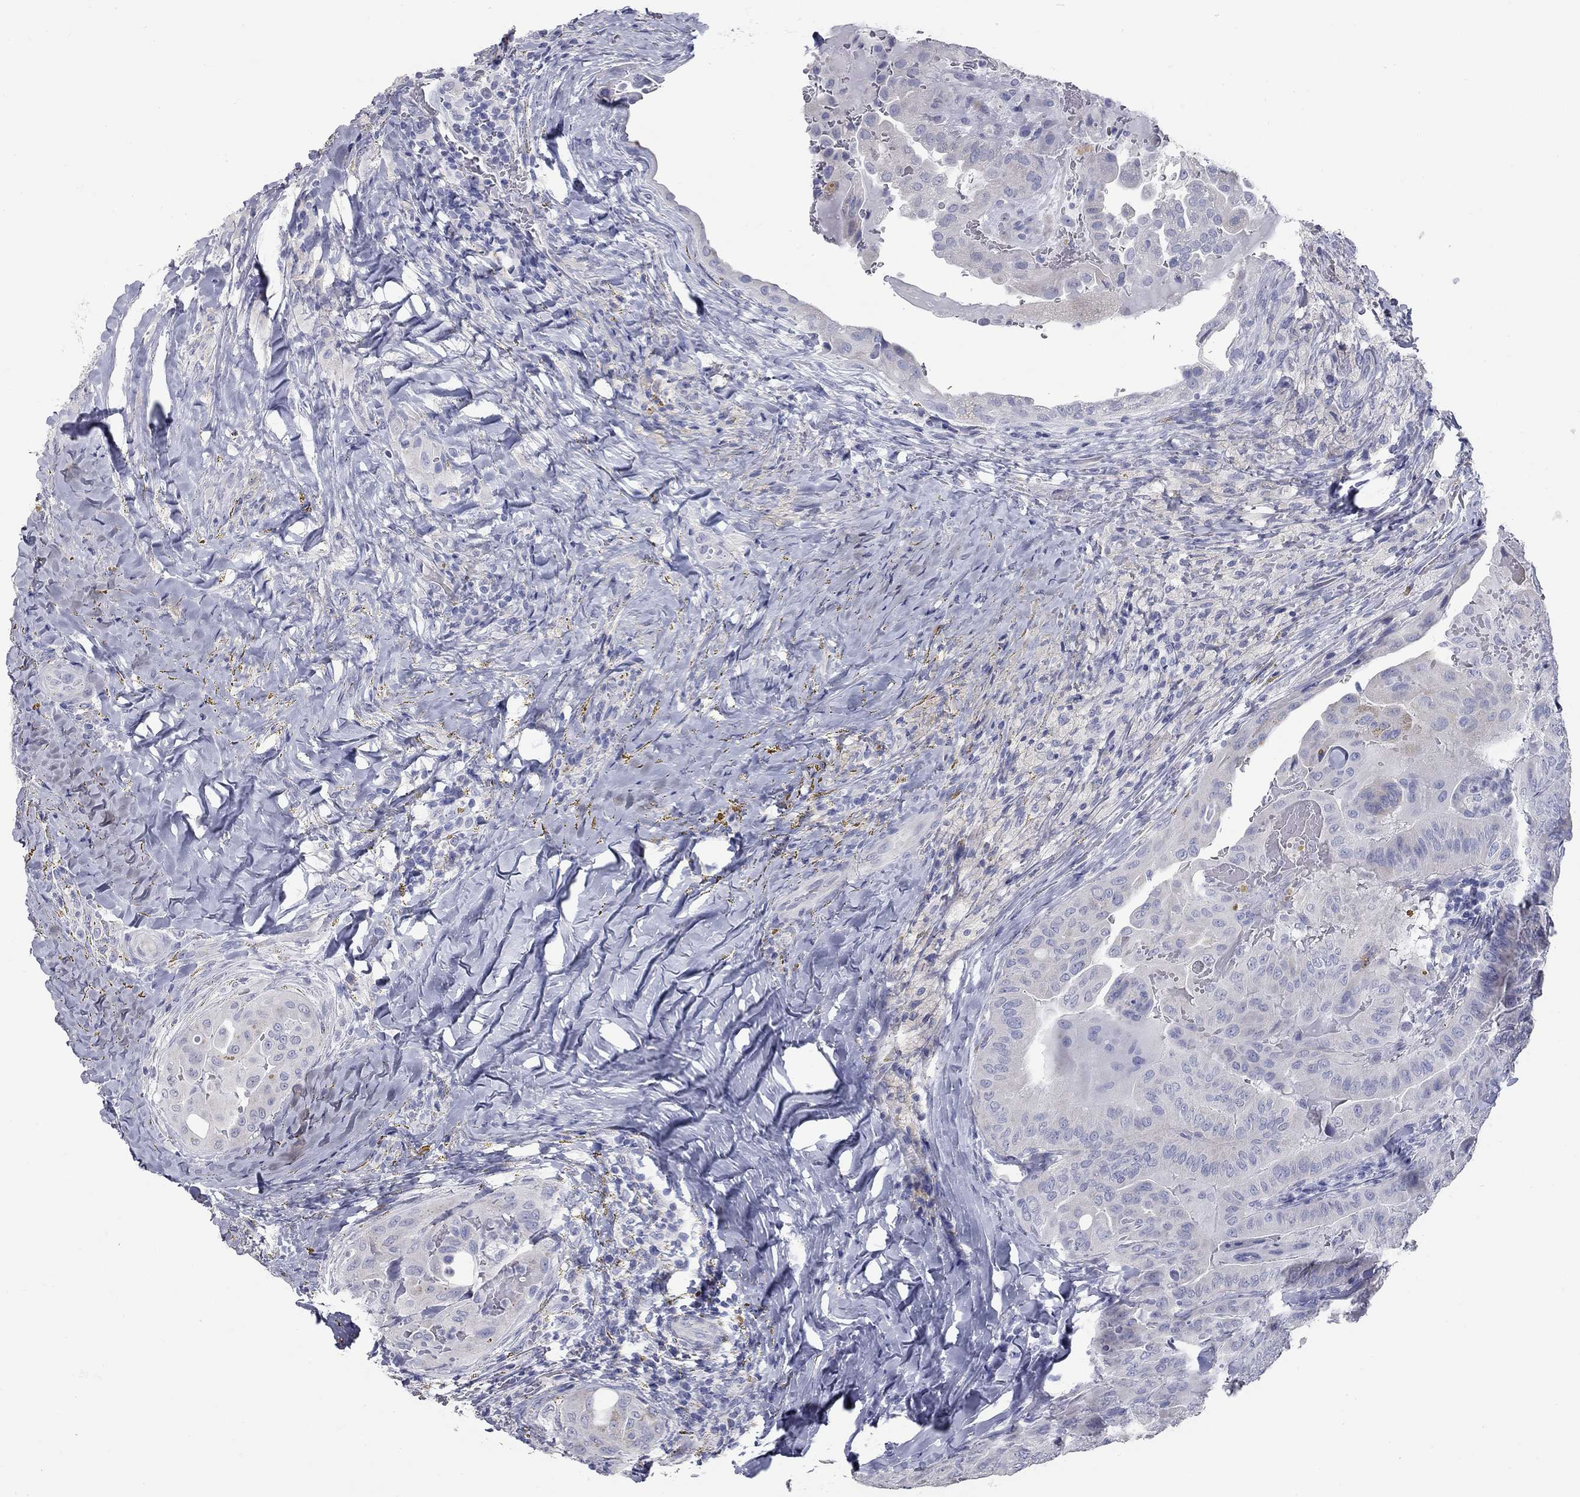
{"staining": {"intensity": "negative", "quantity": "none", "location": "none"}, "tissue": "thyroid cancer", "cell_type": "Tumor cells", "image_type": "cancer", "snomed": [{"axis": "morphology", "description": "Papillary adenocarcinoma, NOS"}, {"axis": "topography", "description": "Thyroid gland"}], "caption": "DAB immunohistochemical staining of thyroid cancer displays no significant staining in tumor cells. The staining was performed using DAB to visualize the protein expression in brown, while the nuclei were stained in blue with hematoxylin (Magnification: 20x).", "gene": "TAC1", "patient": {"sex": "female", "age": 68}}